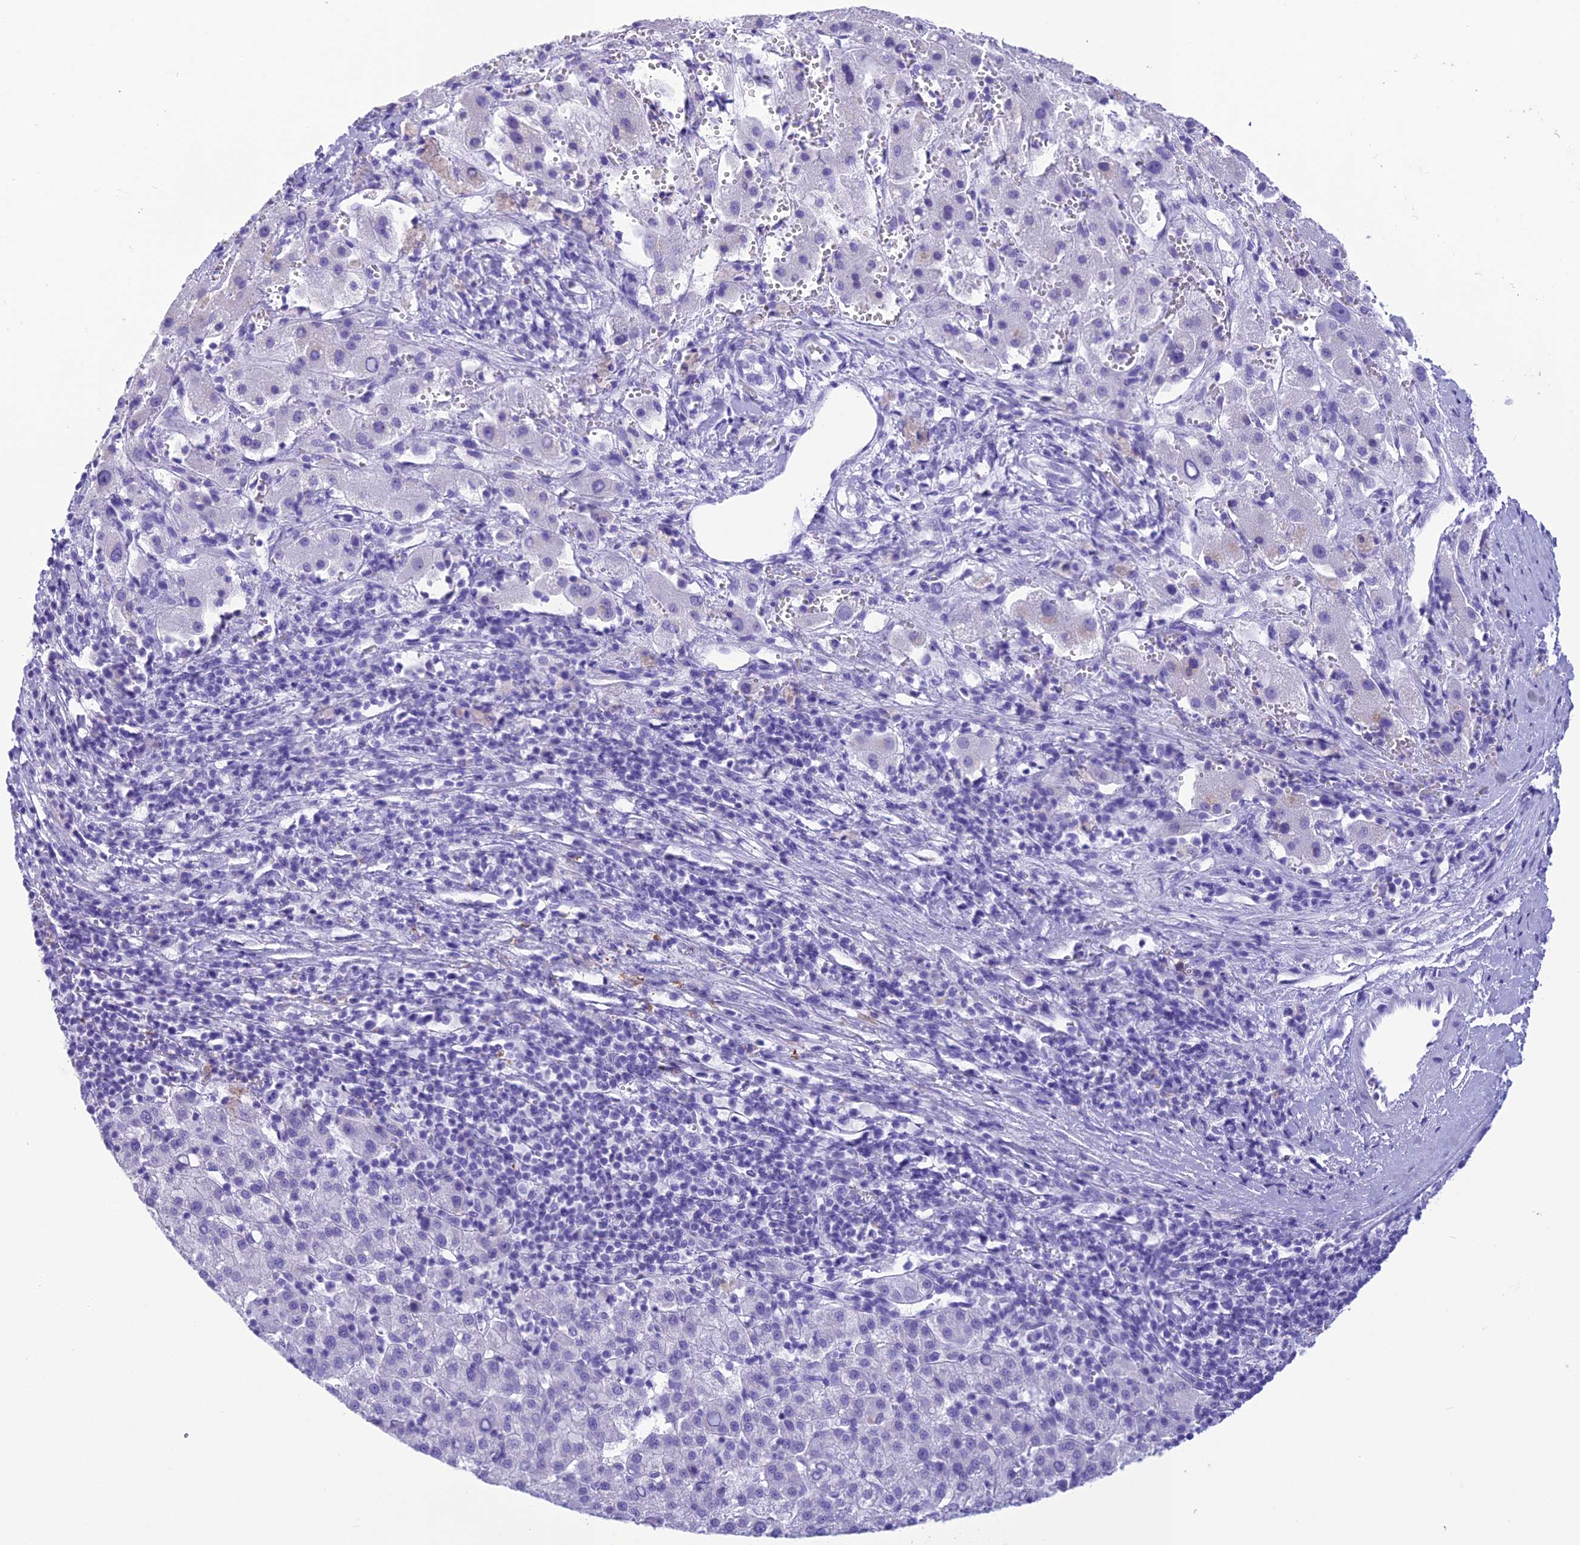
{"staining": {"intensity": "negative", "quantity": "none", "location": "none"}, "tissue": "liver cancer", "cell_type": "Tumor cells", "image_type": "cancer", "snomed": [{"axis": "morphology", "description": "Carcinoma, Hepatocellular, NOS"}, {"axis": "topography", "description": "Liver"}], "caption": "A high-resolution micrograph shows immunohistochemistry (IHC) staining of liver hepatocellular carcinoma, which reveals no significant positivity in tumor cells.", "gene": "TRAM1L1", "patient": {"sex": "female", "age": 58}}